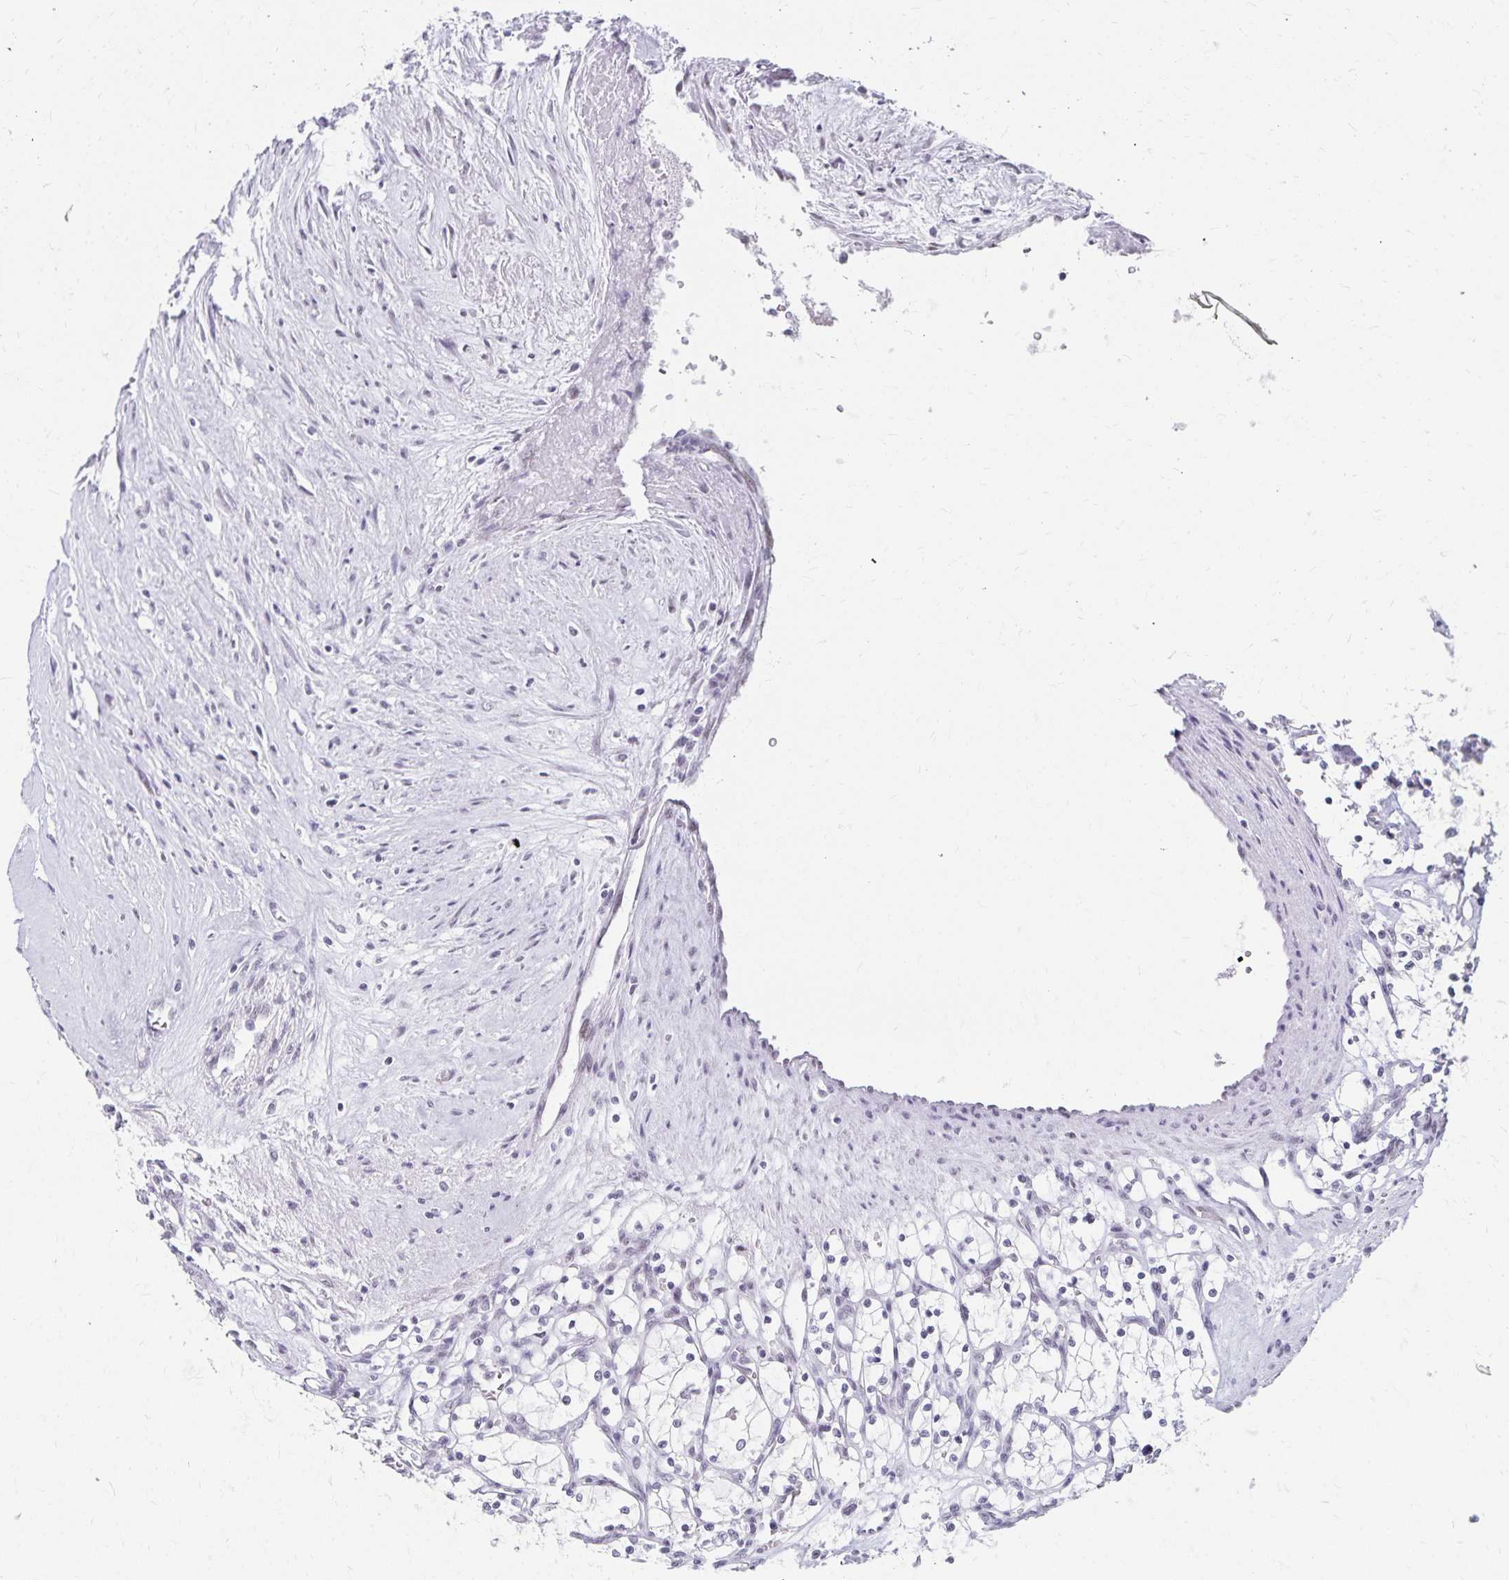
{"staining": {"intensity": "negative", "quantity": "none", "location": "none"}, "tissue": "renal cancer", "cell_type": "Tumor cells", "image_type": "cancer", "snomed": [{"axis": "morphology", "description": "Adenocarcinoma, NOS"}, {"axis": "topography", "description": "Kidney"}], "caption": "High power microscopy photomicrograph of an immunohistochemistry (IHC) histopathology image of renal cancer (adenocarcinoma), revealing no significant staining in tumor cells. (Stains: DAB (3,3'-diaminobenzidine) immunohistochemistry with hematoxylin counter stain, Microscopy: brightfield microscopy at high magnification).", "gene": "C20orf85", "patient": {"sex": "female", "age": 69}}